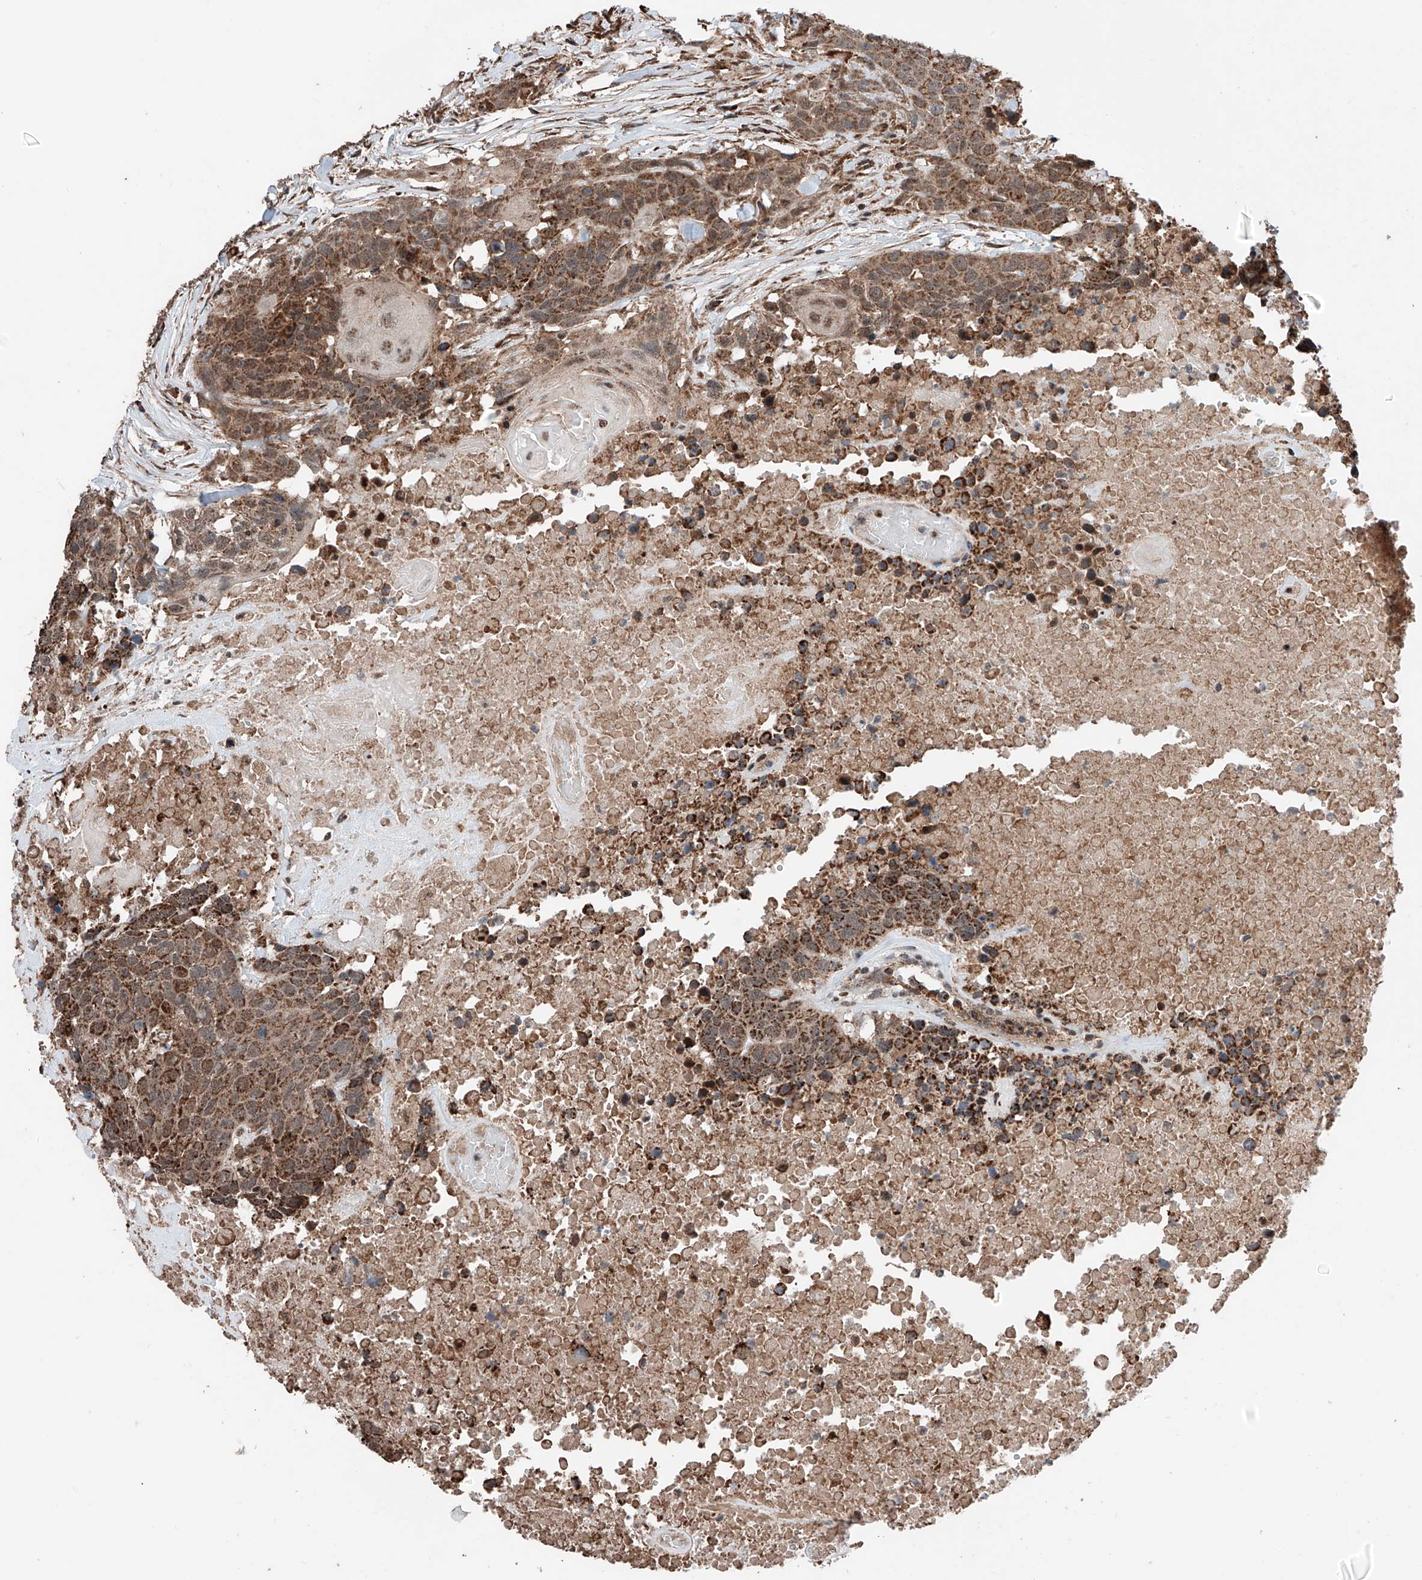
{"staining": {"intensity": "strong", "quantity": ">75%", "location": "cytoplasmic/membranous"}, "tissue": "head and neck cancer", "cell_type": "Tumor cells", "image_type": "cancer", "snomed": [{"axis": "morphology", "description": "Squamous cell carcinoma, NOS"}, {"axis": "topography", "description": "Head-Neck"}], "caption": "Head and neck cancer tissue exhibits strong cytoplasmic/membranous staining in about >75% of tumor cells", "gene": "ZNF445", "patient": {"sex": "male", "age": 66}}